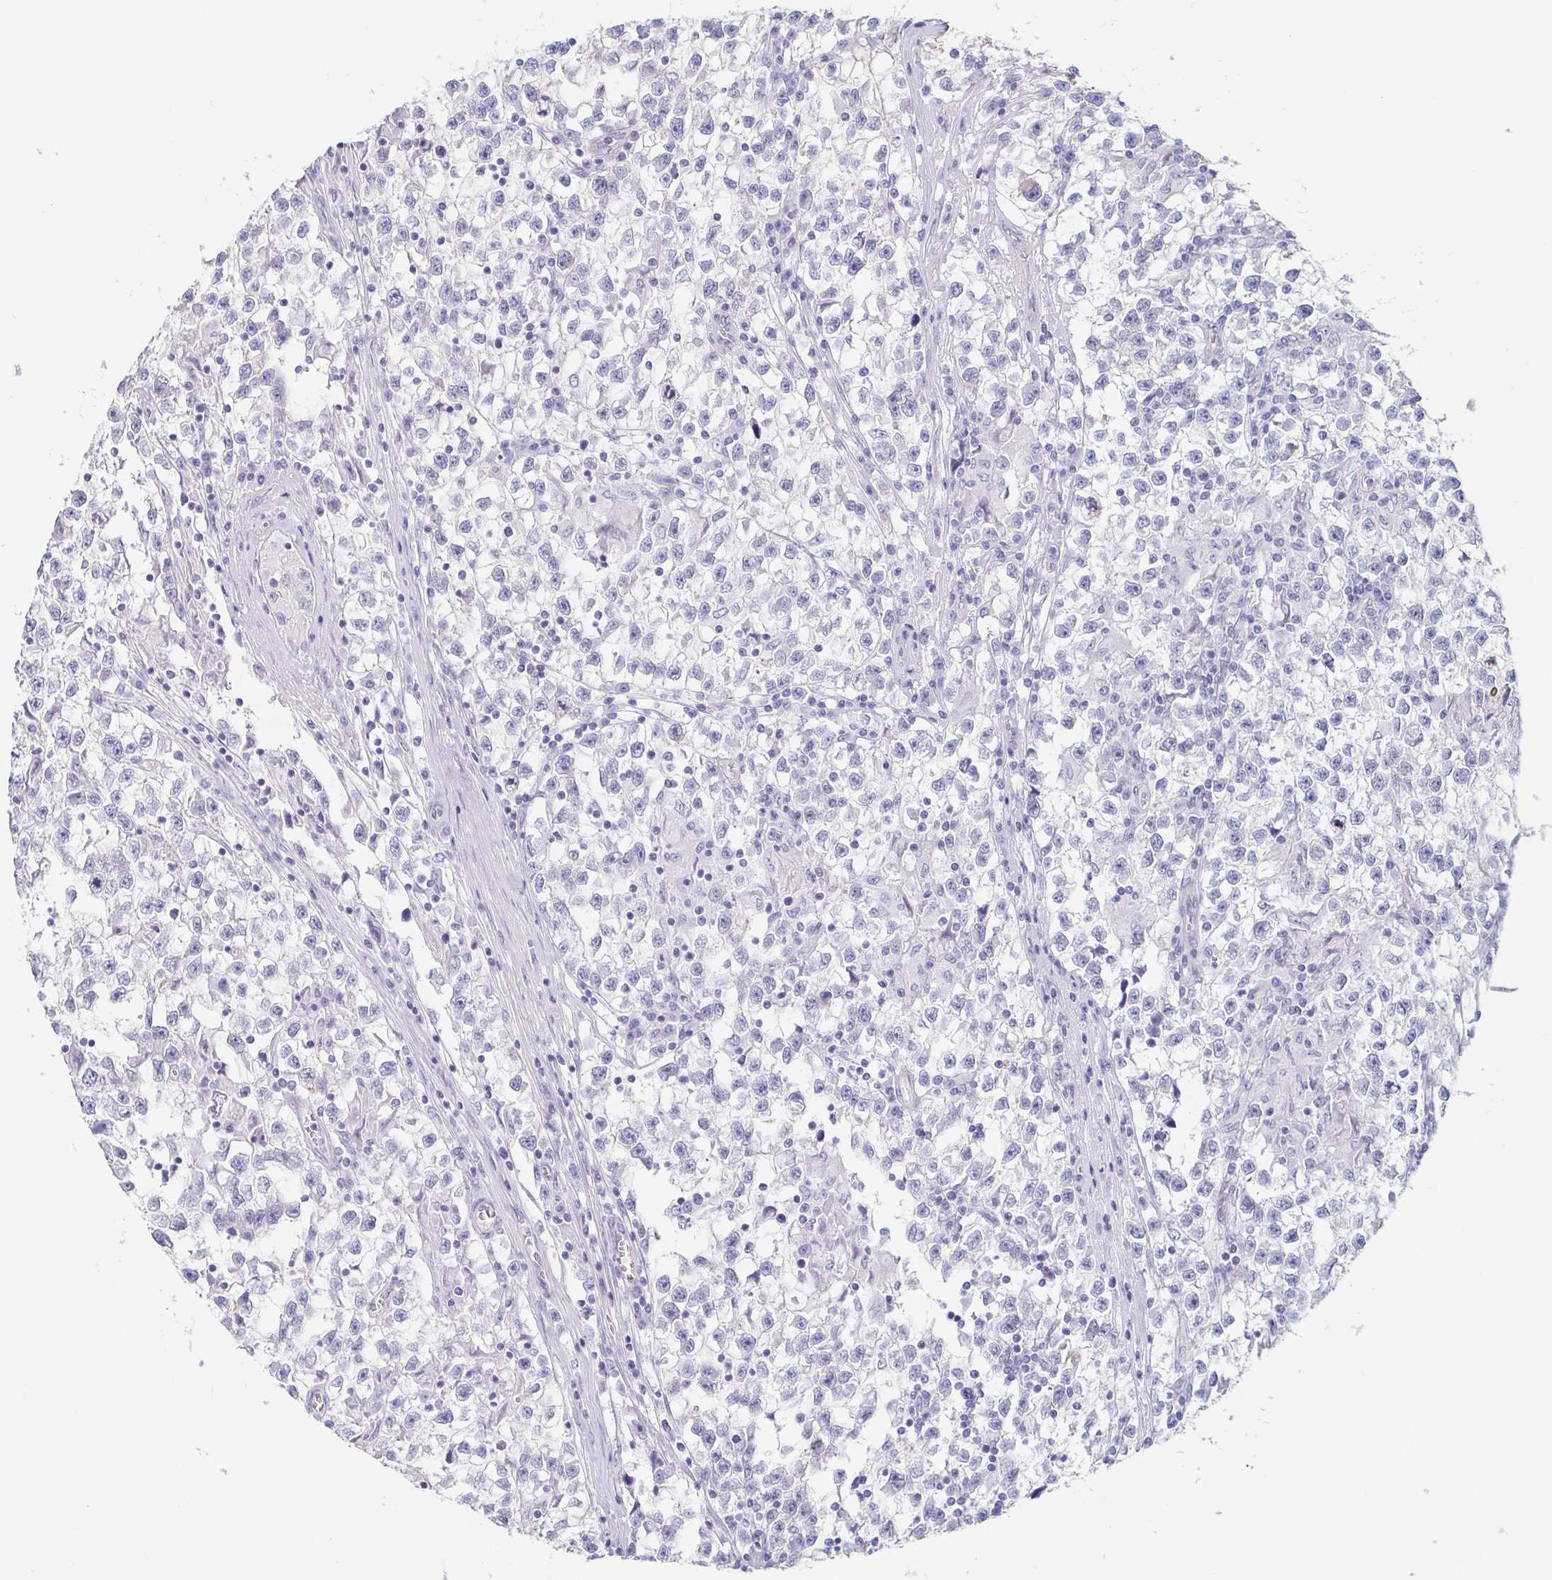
{"staining": {"intensity": "negative", "quantity": "none", "location": "none"}, "tissue": "testis cancer", "cell_type": "Tumor cells", "image_type": "cancer", "snomed": [{"axis": "morphology", "description": "Seminoma, NOS"}, {"axis": "topography", "description": "Testis"}], "caption": "The IHC photomicrograph has no significant staining in tumor cells of testis cancer (seminoma) tissue. The staining was performed using DAB (3,3'-diaminobenzidine) to visualize the protein expression in brown, while the nuclei were stained in blue with hematoxylin (Magnification: 20x).", "gene": "PRR4", "patient": {"sex": "male", "age": 31}}